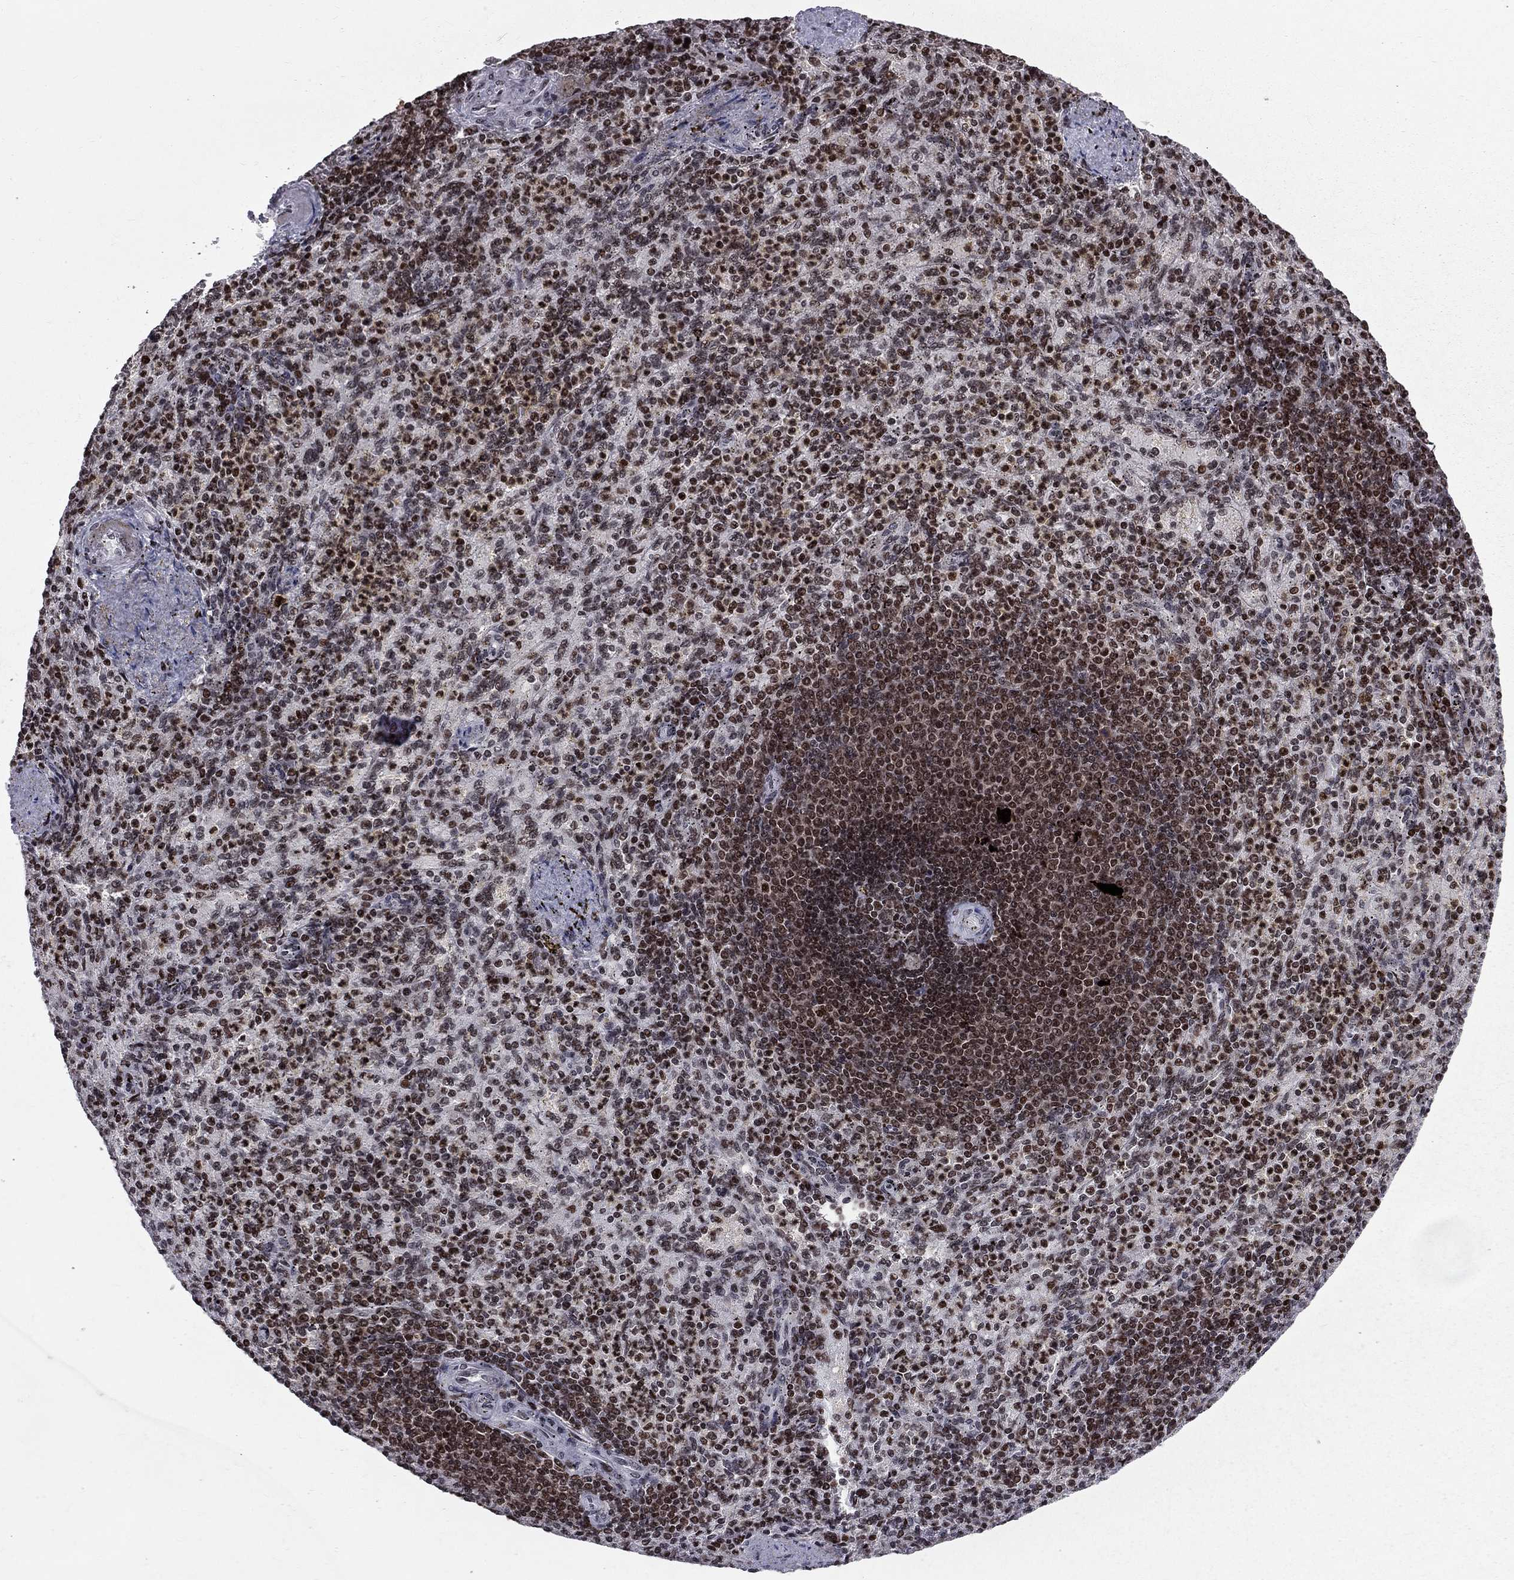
{"staining": {"intensity": "strong", "quantity": ">75%", "location": "nuclear"}, "tissue": "spleen", "cell_type": "Cells in red pulp", "image_type": "normal", "snomed": [{"axis": "morphology", "description": "Normal tissue, NOS"}, {"axis": "topography", "description": "Spleen"}], "caption": "This is a micrograph of immunohistochemistry staining of benign spleen, which shows strong positivity in the nuclear of cells in red pulp.", "gene": "RNASEH2C", "patient": {"sex": "female", "age": 74}}